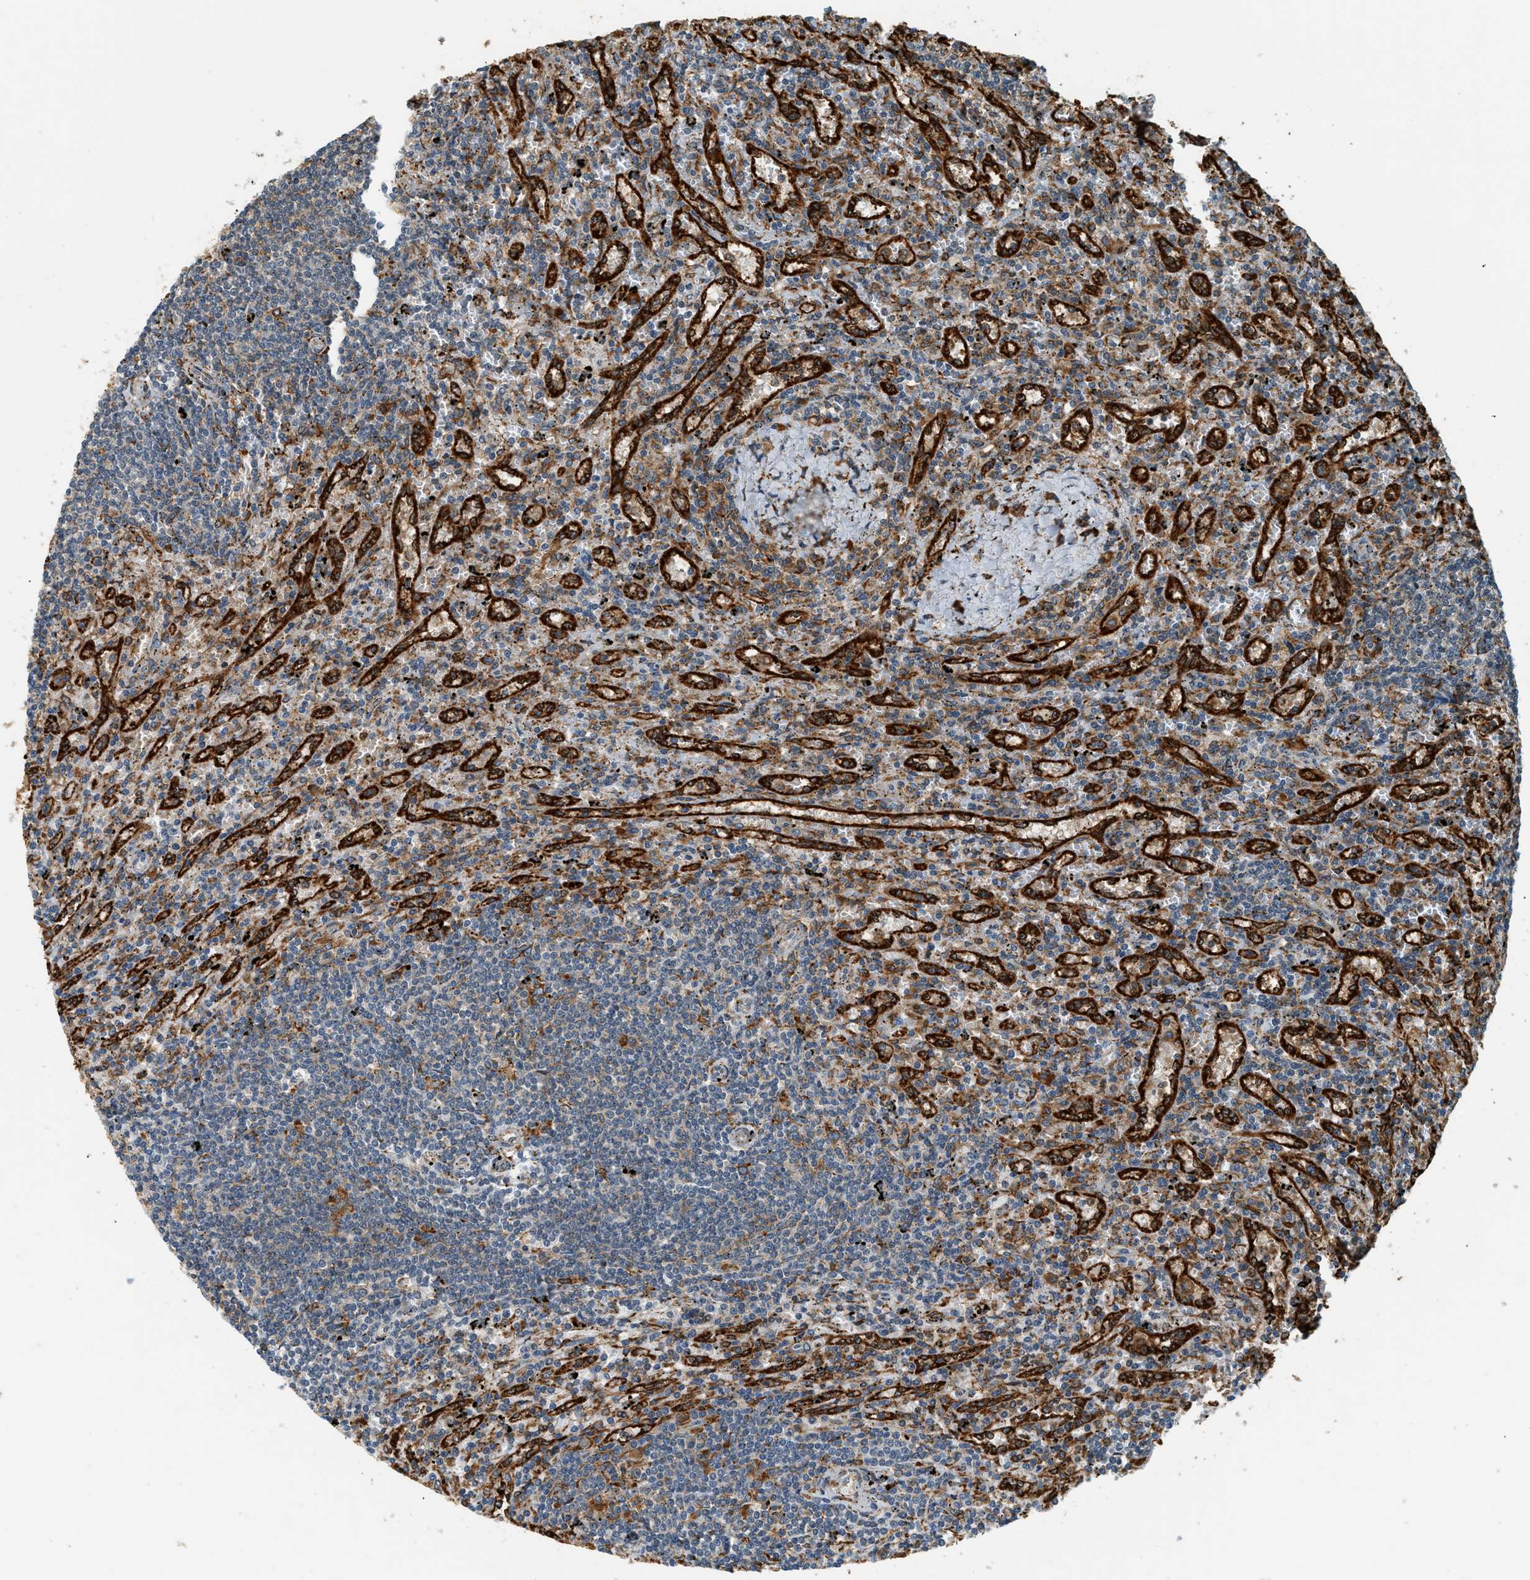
{"staining": {"intensity": "moderate", "quantity": "<25%", "location": "cytoplasmic/membranous"}, "tissue": "lymphoma", "cell_type": "Tumor cells", "image_type": "cancer", "snomed": [{"axis": "morphology", "description": "Malignant lymphoma, non-Hodgkin's type, Low grade"}, {"axis": "topography", "description": "Spleen"}], "caption": "High-magnification brightfield microscopy of lymphoma stained with DAB (brown) and counterstained with hematoxylin (blue). tumor cells exhibit moderate cytoplasmic/membranous positivity is present in approximately<25% of cells.", "gene": "SEMA4D", "patient": {"sex": "male", "age": 76}}